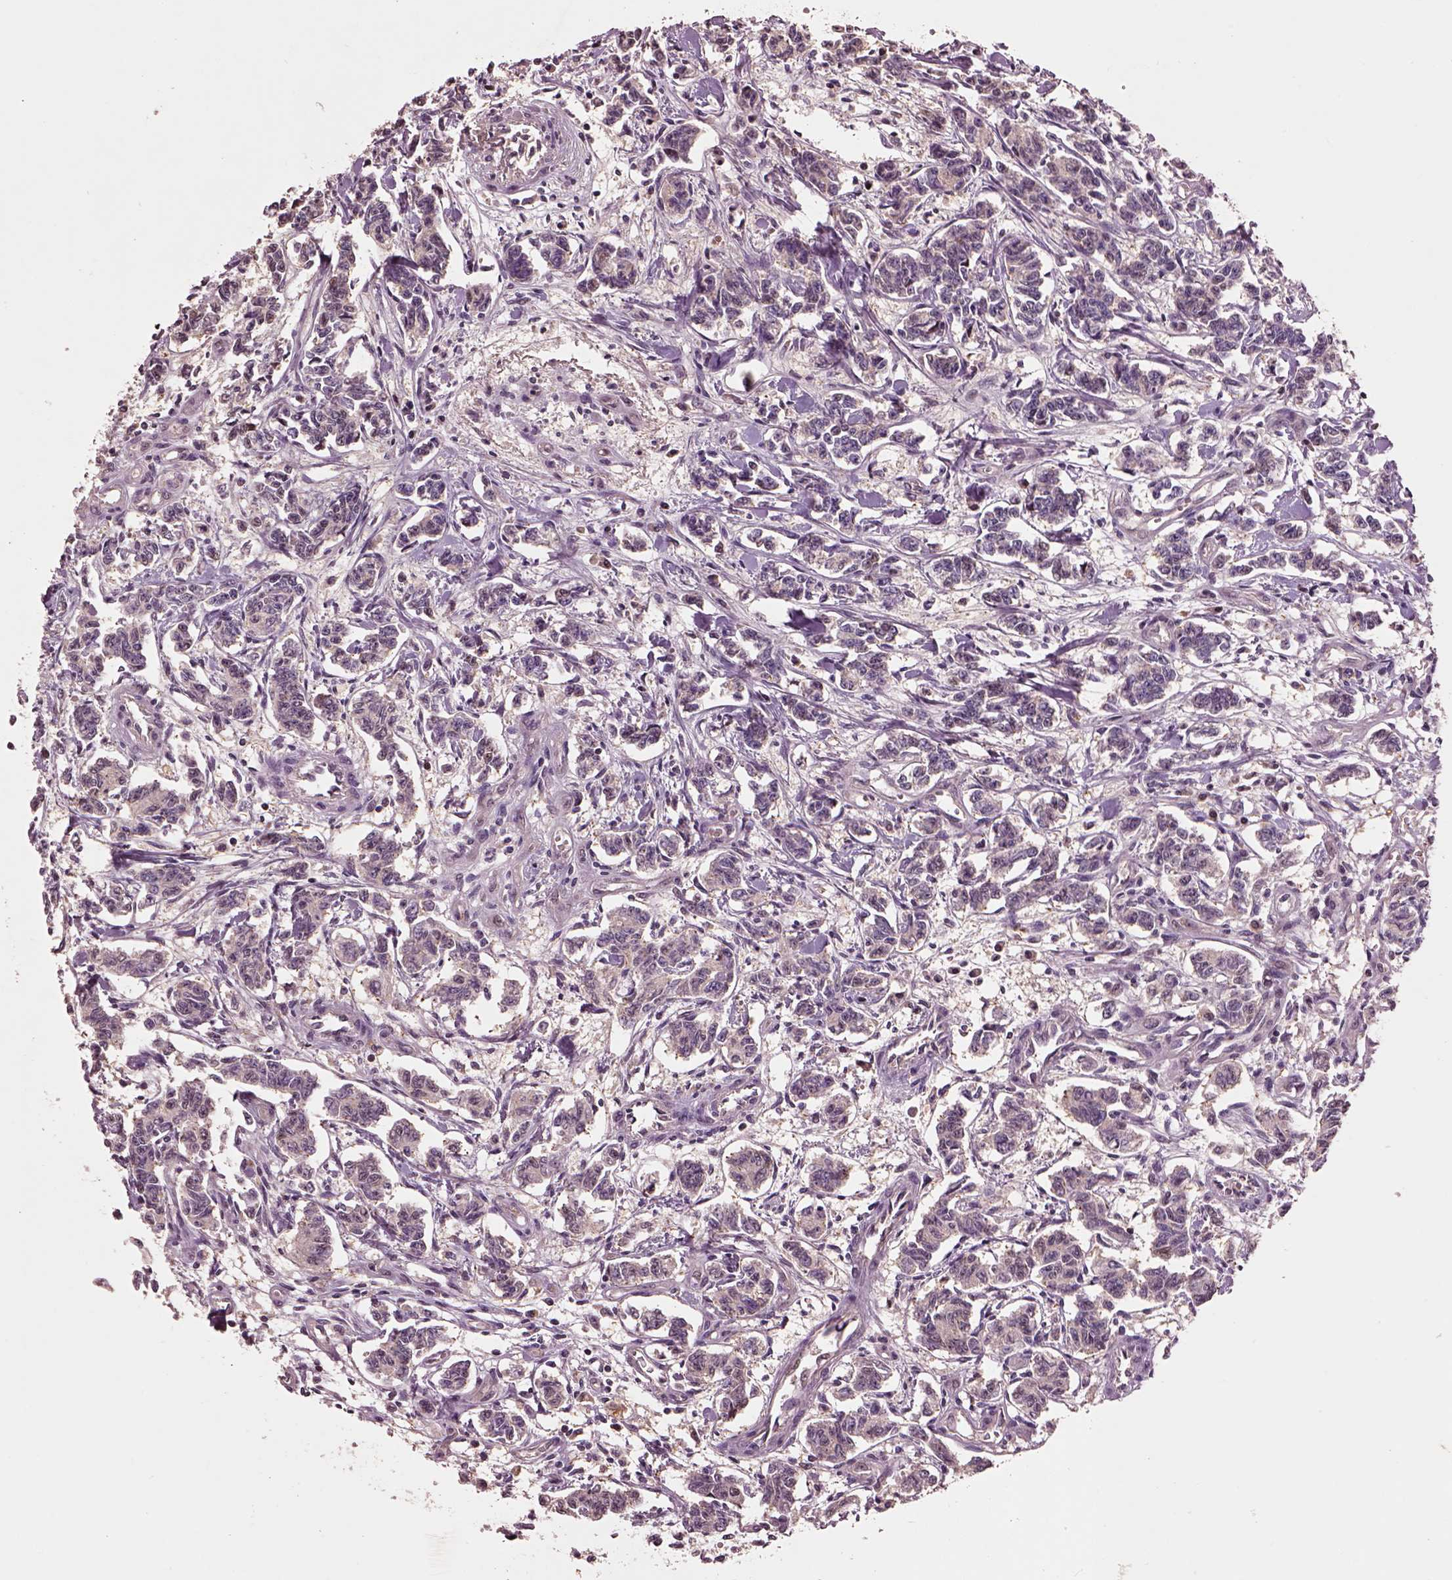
{"staining": {"intensity": "negative", "quantity": "none", "location": "none"}, "tissue": "carcinoid", "cell_type": "Tumor cells", "image_type": "cancer", "snomed": [{"axis": "morphology", "description": "Carcinoid, malignant, NOS"}, {"axis": "topography", "description": "Kidney"}], "caption": "Malignant carcinoid was stained to show a protein in brown. There is no significant staining in tumor cells.", "gene": "MTHFS", "patient": {"sex": "female", "age": 41}}